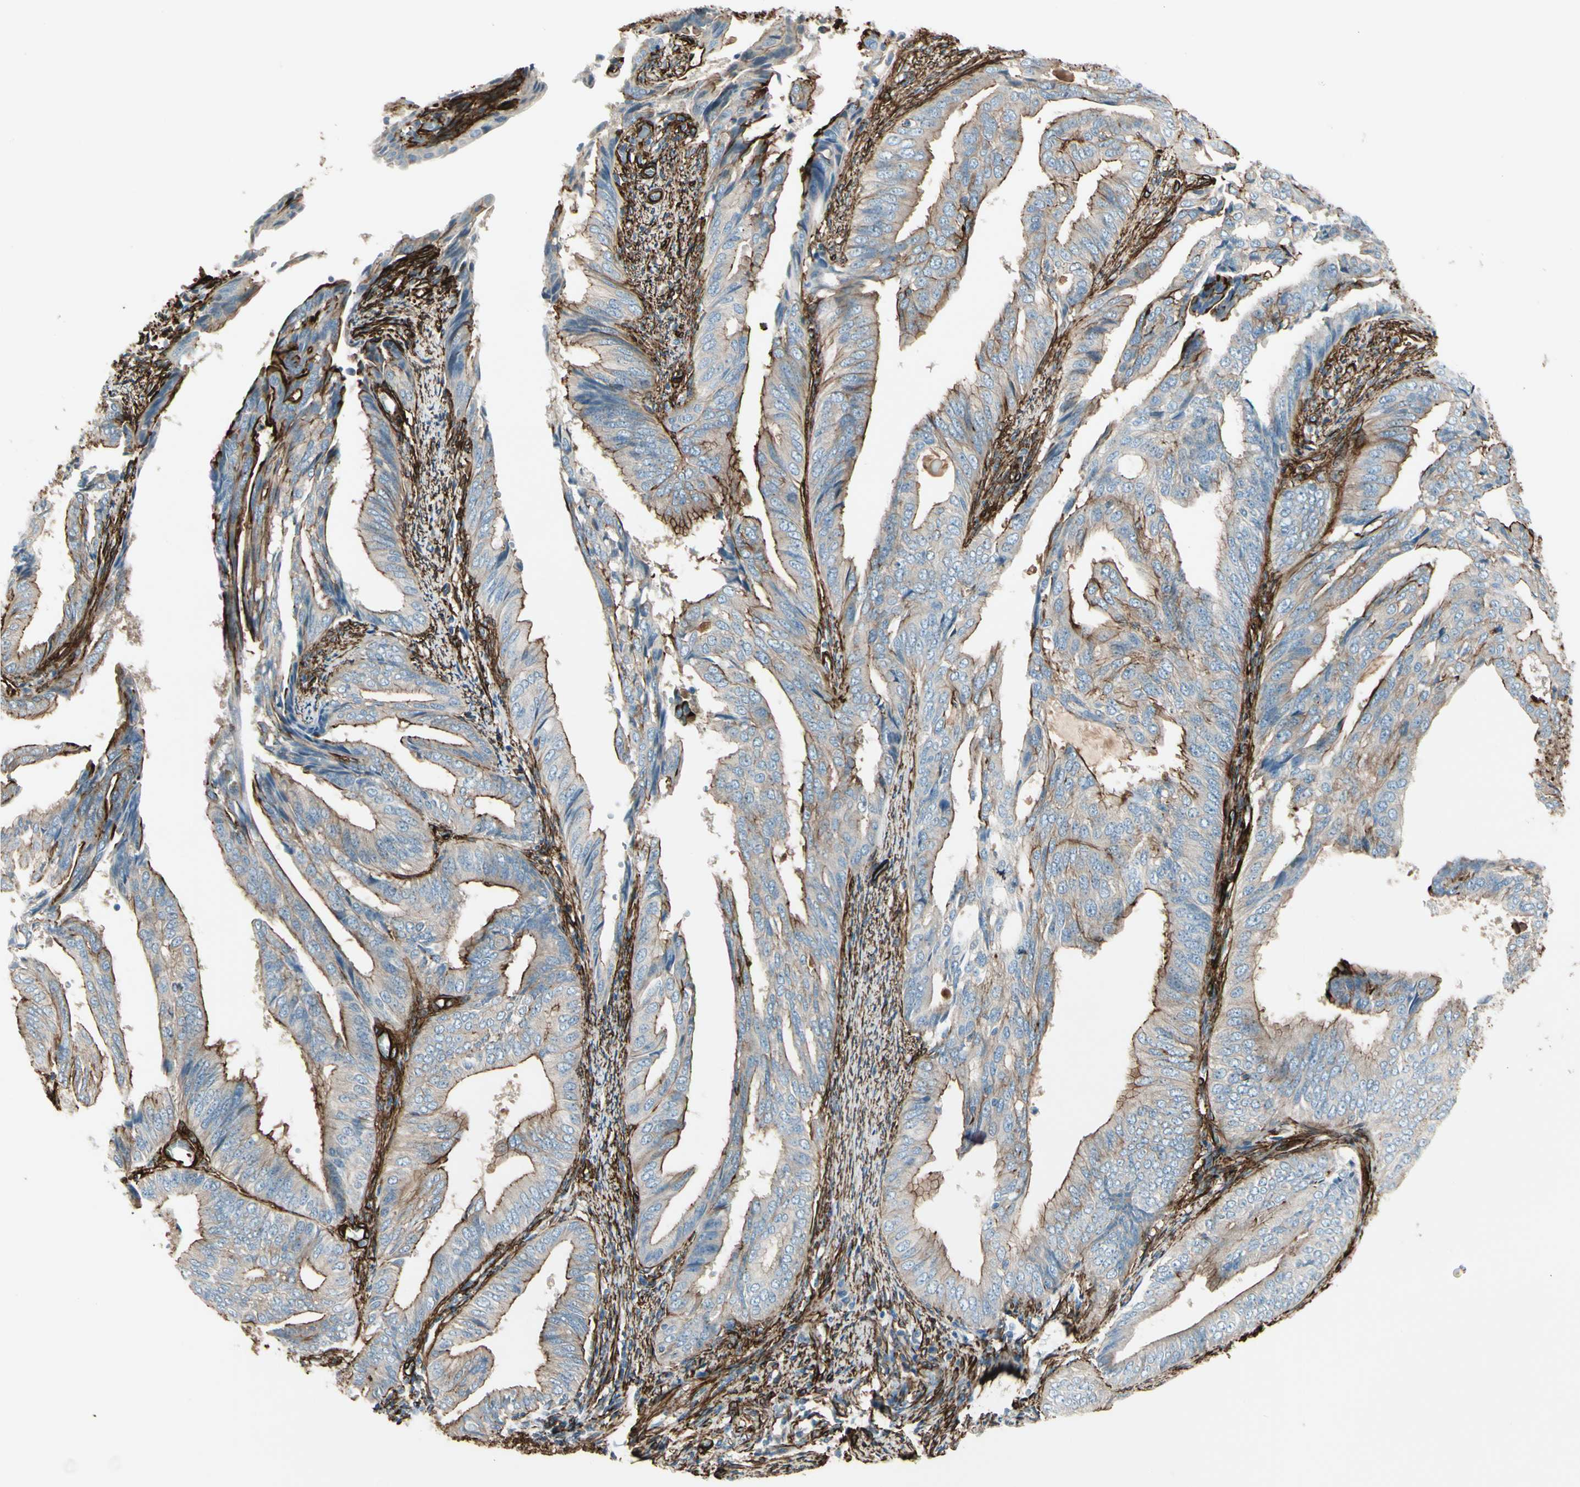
{"staining": {"intensity": "moderate", "quantity": ">75%", "location": "cytoplasmic/membranous"}, "tissue": "endometrial cancer", "cell_type": "Tumor cells", "image_type": "cancer", "snomed": [{"axis": "morphology", "description": "Adenocarcinoma, NOS"}, {"axis": "topography", "description": "Endometrium"}], "caption": "Immunohistochemistry (IHC) image of neoplastic tissue: endometrial cancer (adenocarcinoma) stained using IHC displays medium levels of moderate protein expression localized specifically in the cytoplasmic/membranous of tumor cells, appearing as a cytoplasmic/membranous brown color.", "gene": "CALD1", "patient": {"sex": "female", "age": 58}}